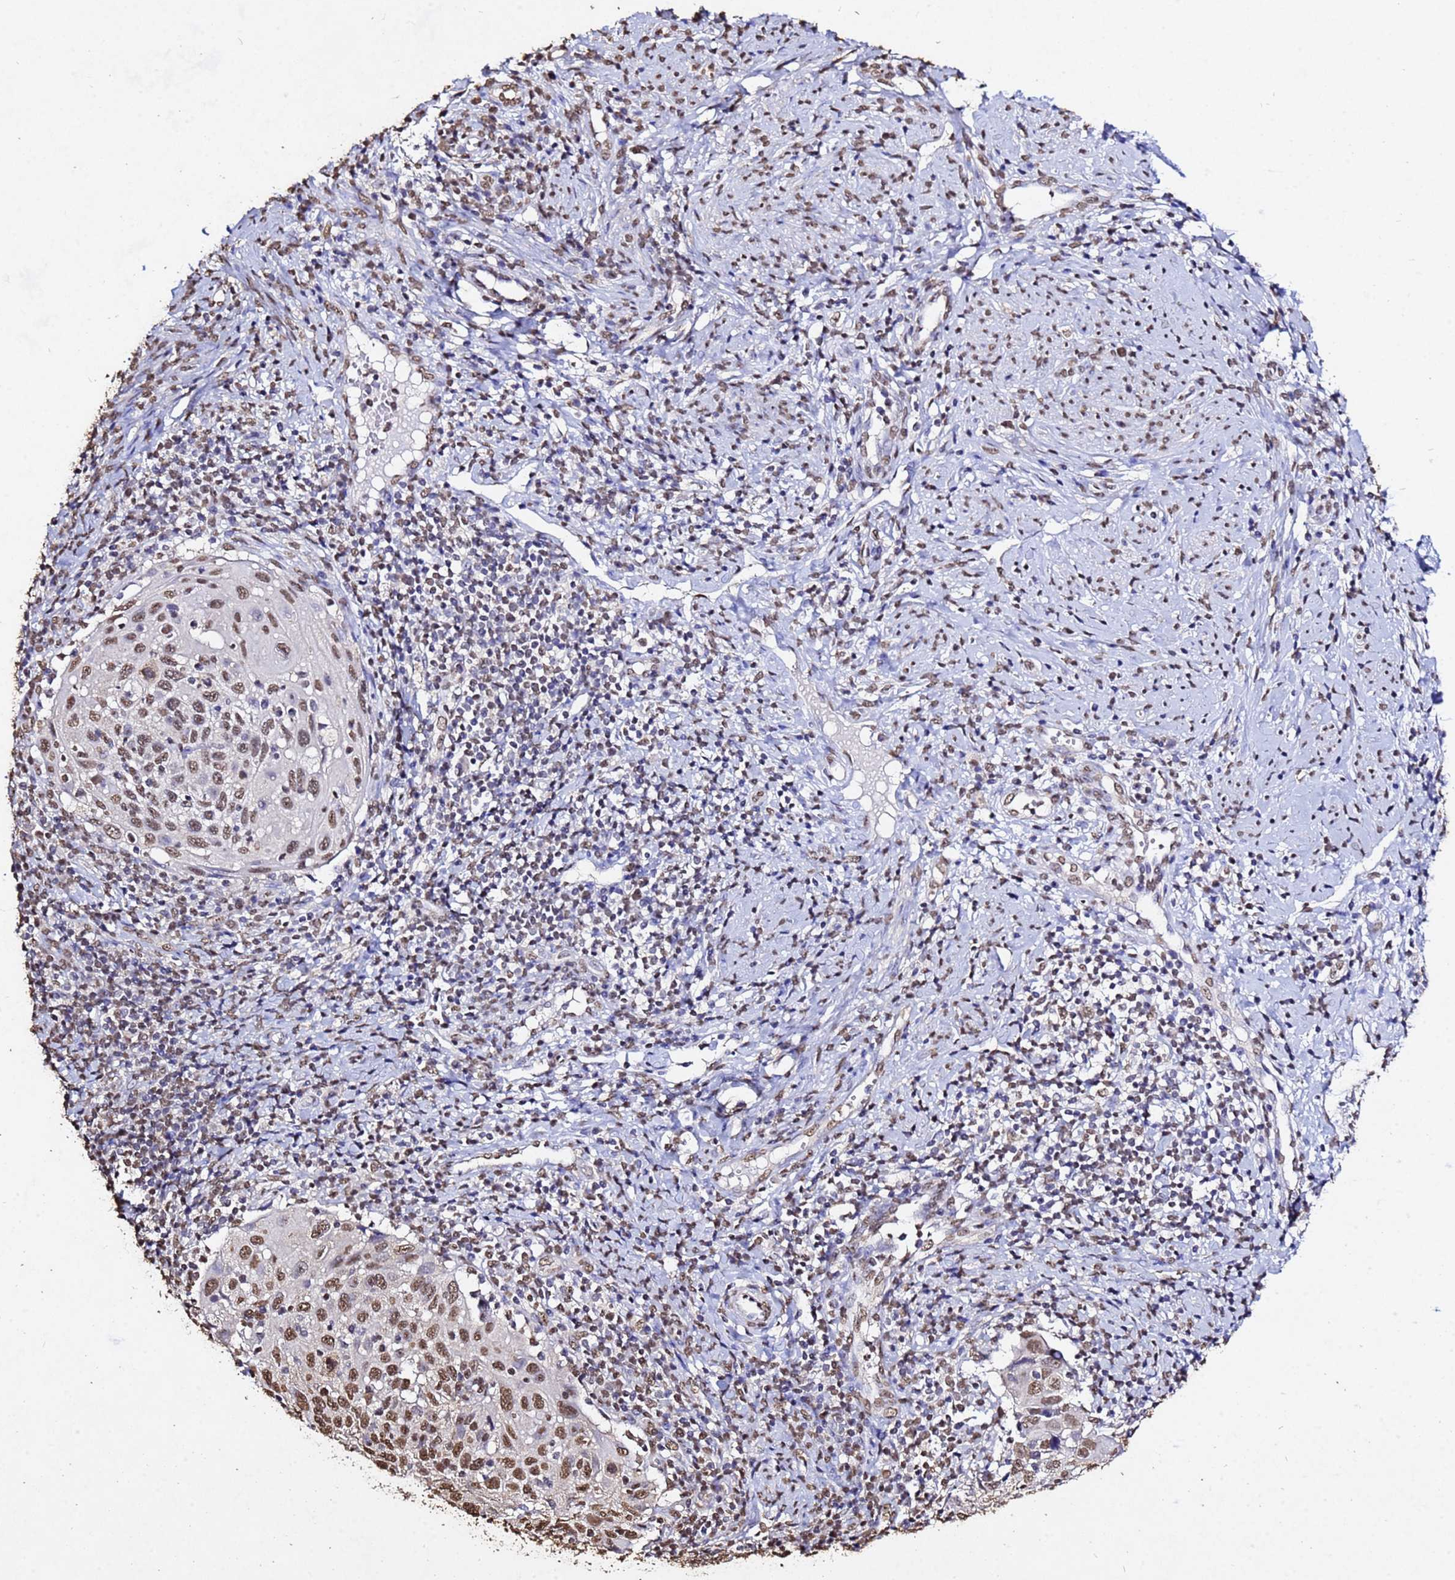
{"staining": {"intensity": "moderate", "quantity": ">75%", "location": "nuclear"}, "tissue": "cervical cancer", "cell_type": "Tumor cells", "image_type": "cancer", "snomed": [{"axis": "morphology", "description": "Squamous cell carcinoma, NOS"}, {"axis": "topography", "description": "Cervix"}], "caption": "Tumor cells exhibit medium levels of moderate nuclear expression in approximately >75% of cells in human squamous cell carcinoma (cervical). (DAB IHC with brightfield microscopy, high magnification).", "gene": "MYOCD", "patient": {"sex": "female", "age": 70}}